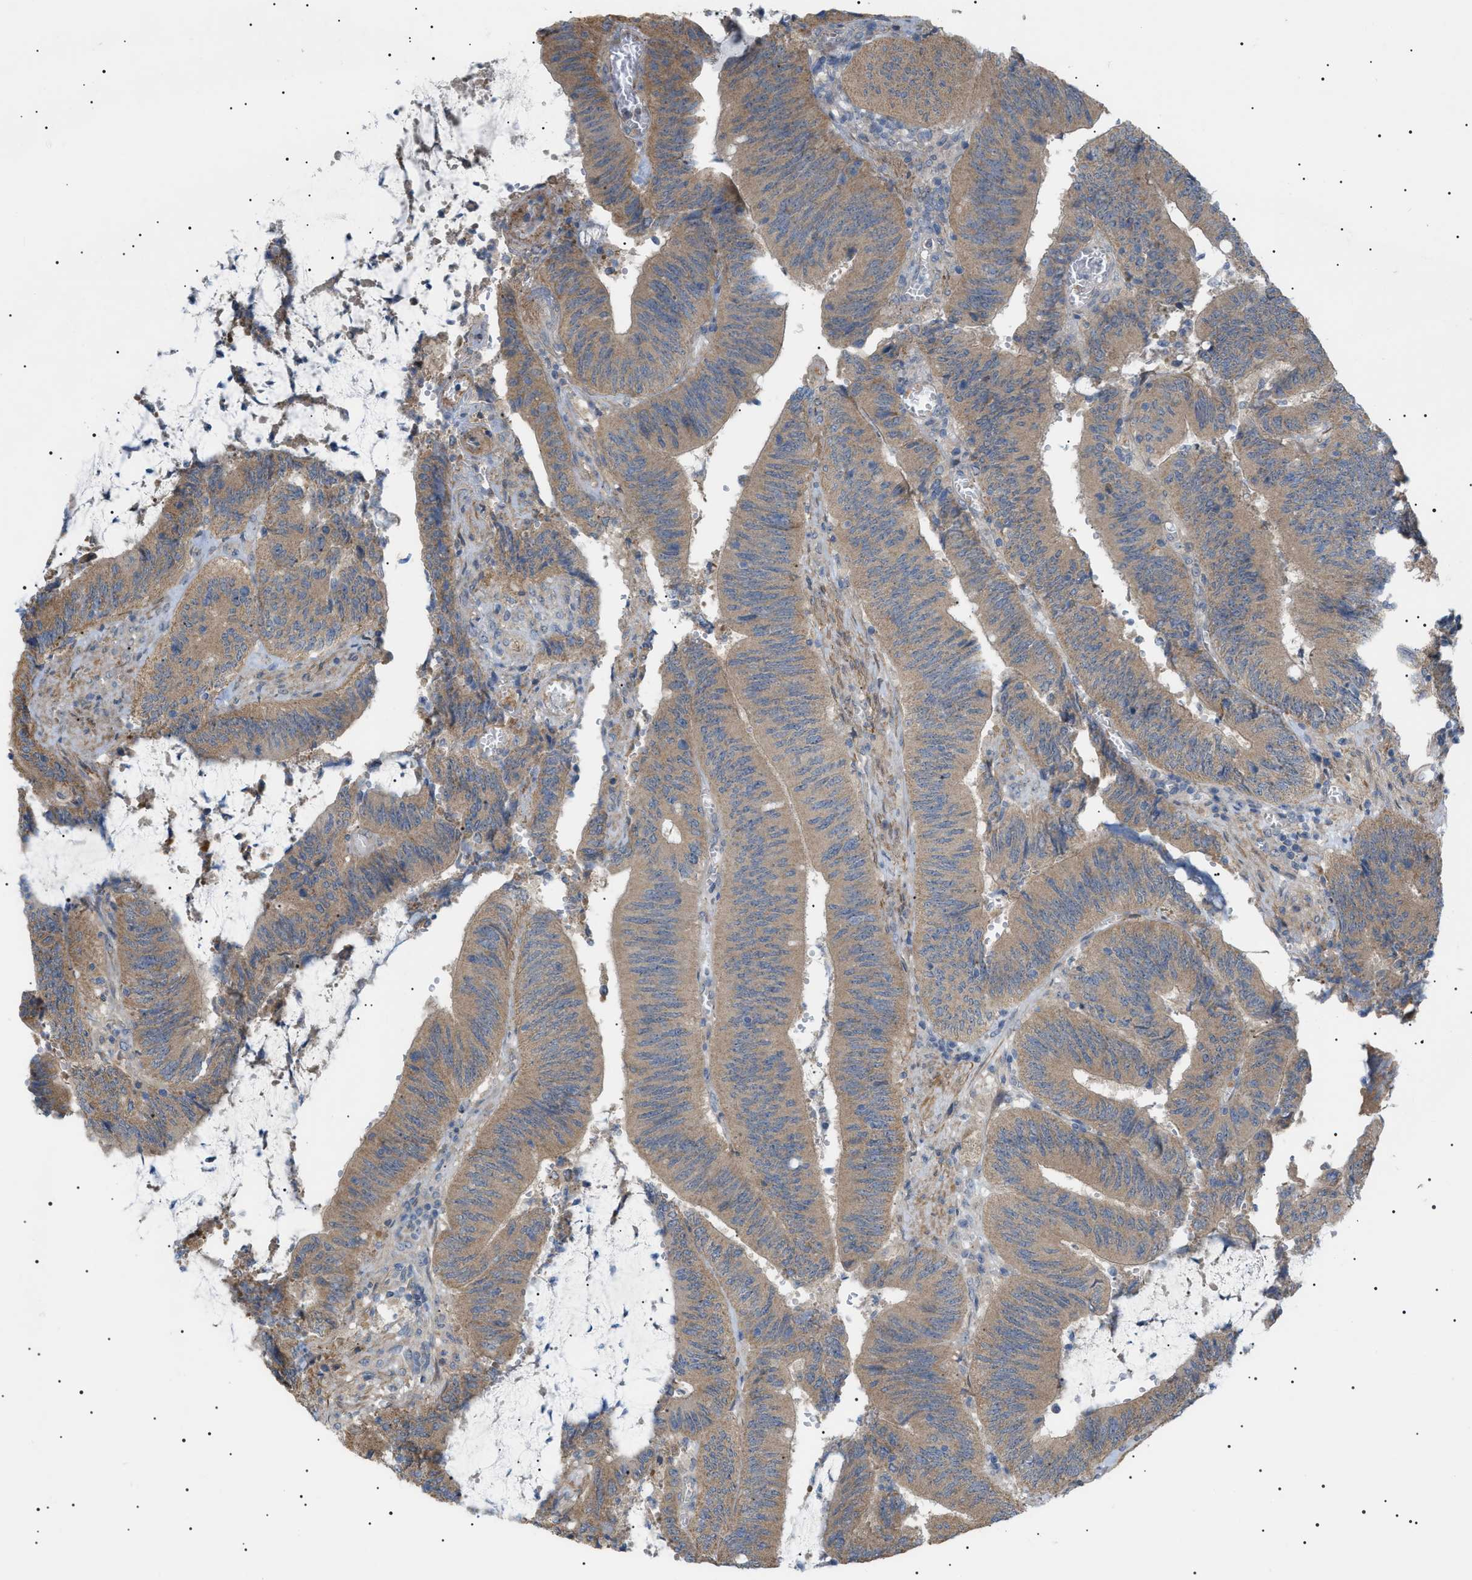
{"staining": {"intensity": "moderate", "quantity": ">75%", "location": "cytoplasmic/membranous"}, "tissue": "colorectal cancer", "cell_type": "Tumor cells", "image_type": "cancer", "snomed": [{"axis": "morphology", "description": "Normal tissue, NOS"}, {"axis": "morphology", "description": "Adenocarcinoma, NOS"}, {"axis": "topography", "description": "Rectum"}], "caption": "This micrograph reveals IHC staining of colorectal adenocarcinoma, with medium moderate cytoplasmic/membranous expression in approximately >75% of tumor cells.", "gene": "IRS2", "patient": {"sex": "female", "age": 66}}